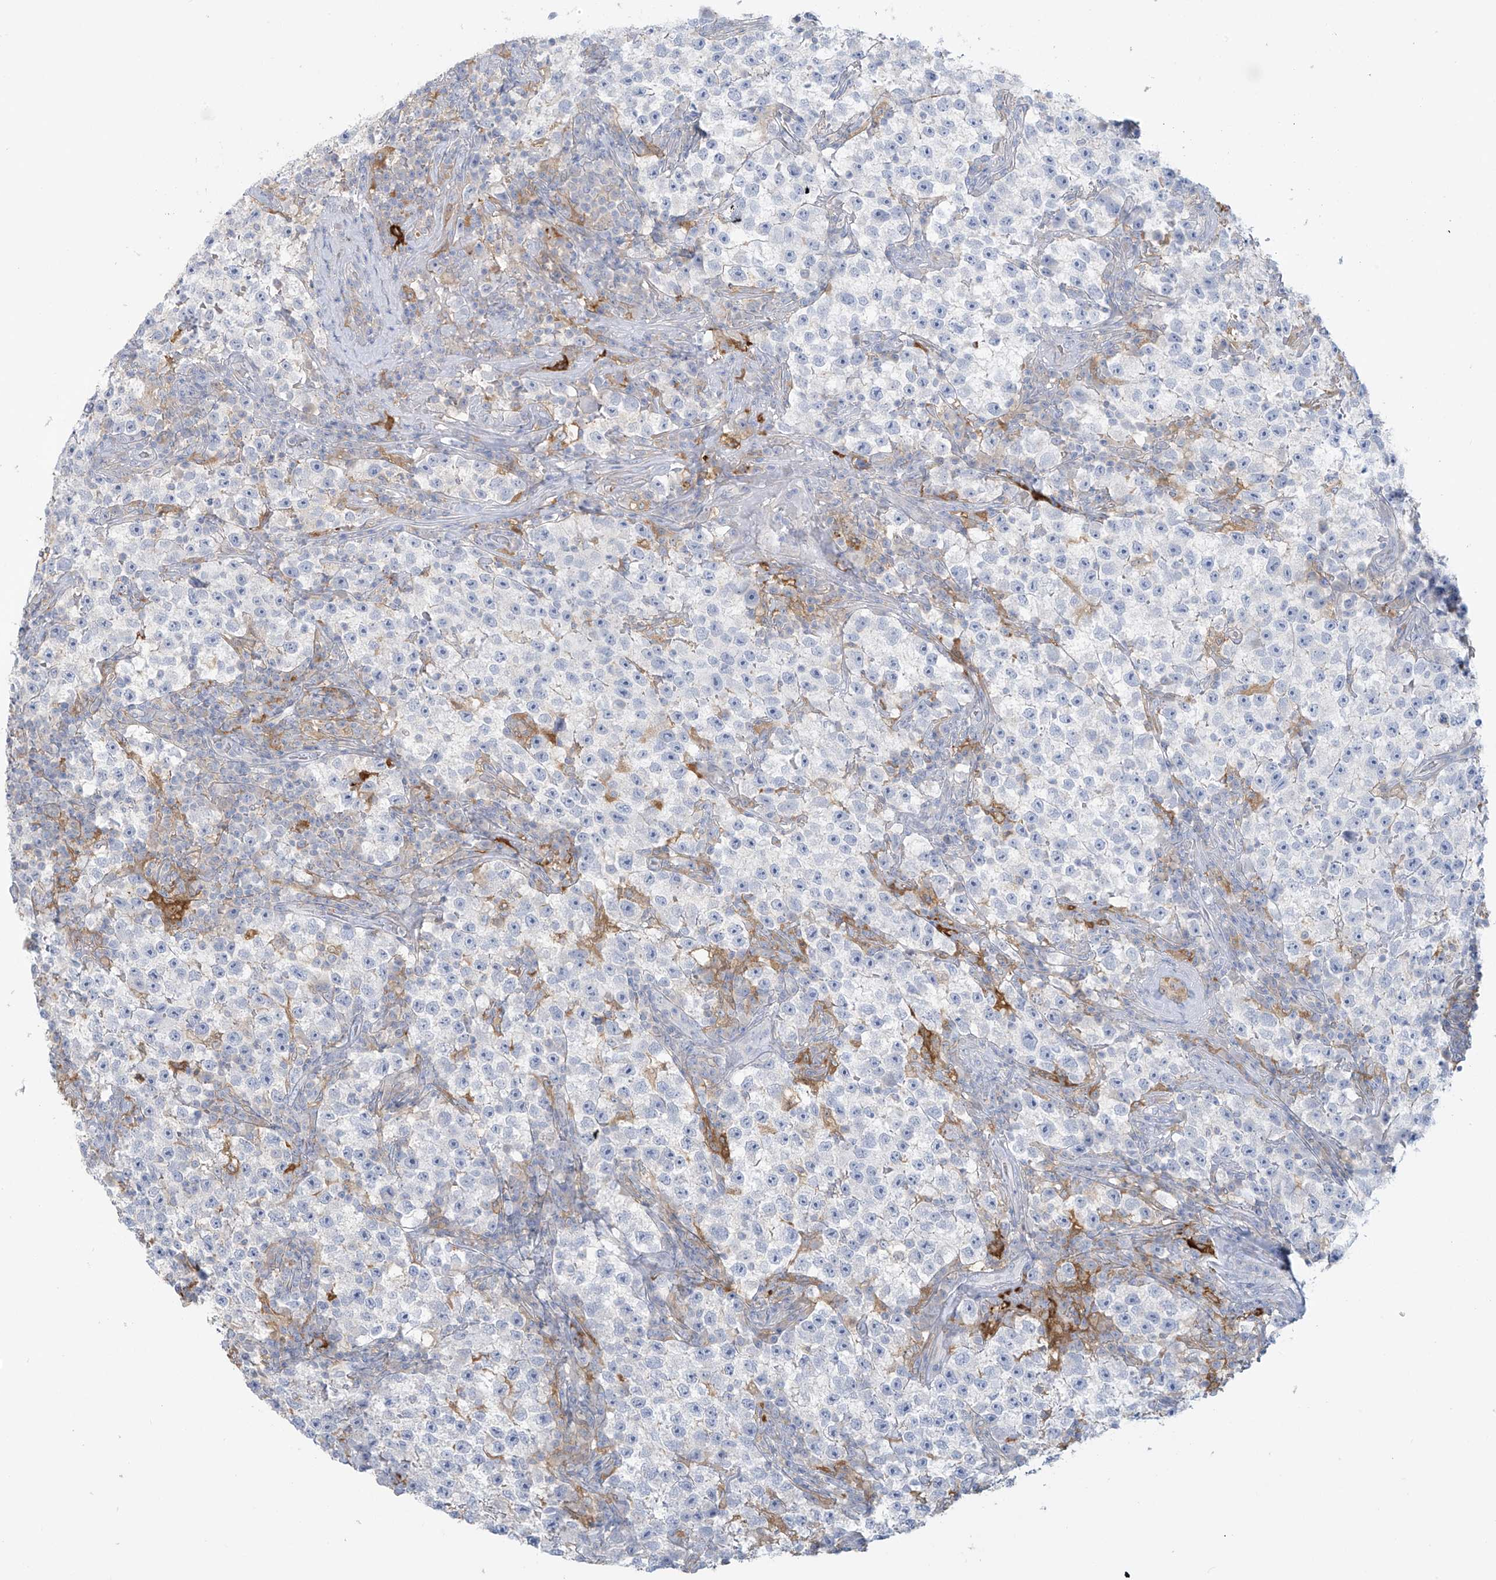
{"staining": {"intensity": "negative", "quantity": "none", "location": "none"}, "tissue": "testis cancer", "cell_type": "Tumor cells", "image_type": "cancer", "snomed": [{"axis": "morphology", "description": "Seminoma, NOS"}, {"axis": "topography", "description": "Testis"}], "caption": "This is a histopathology image of immunohistochemistry staining of testis cancer (seminoma), which shows no staining in tumor cells.", "gene": "TAGAP", "patient": {"sex": "male", "age": 22}}